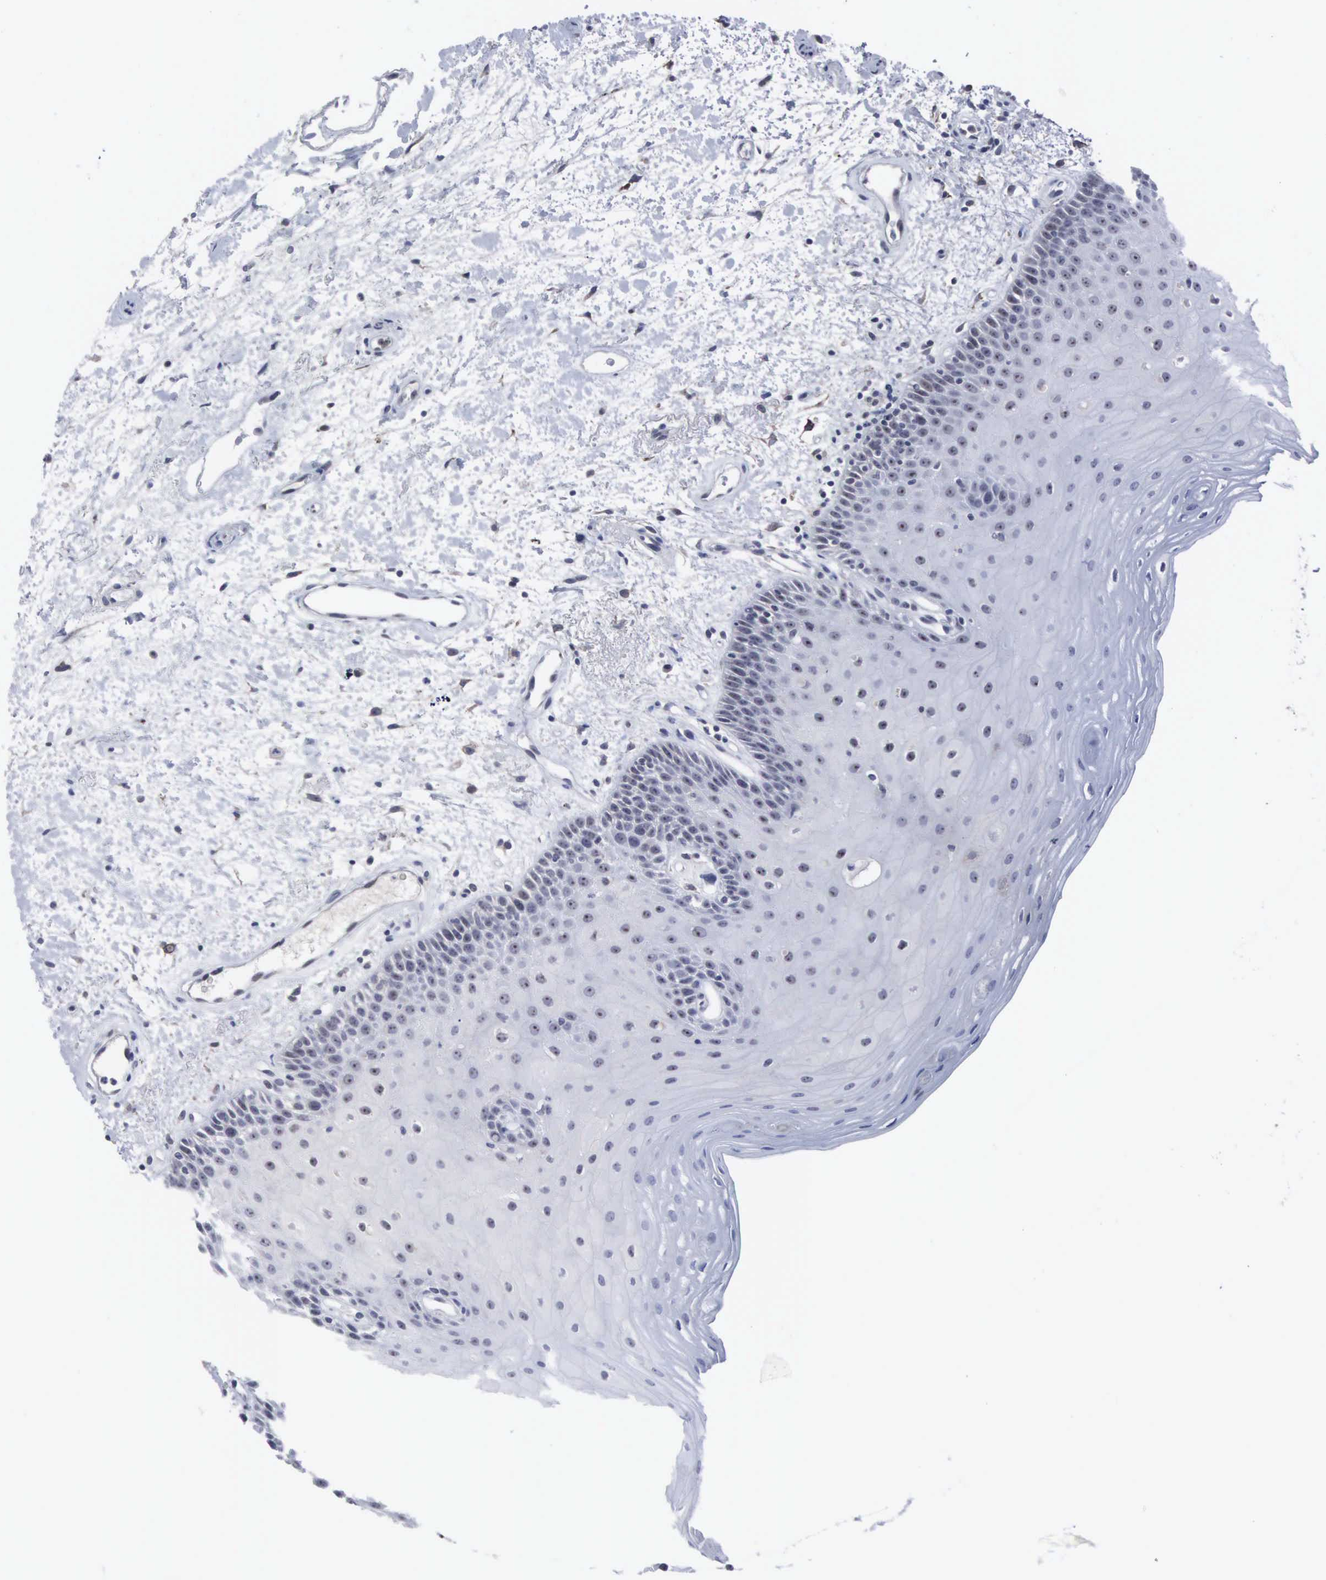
{"staining": {"intensity": "weak", "quantity": "<25%", "location": "nuclear"}, "tissue": "oral mucosa", "cell_type": "Squamous epithelial cells", "image_type": "normal", "snomed": [{"axis": "morphology", "description": "Normal tissue, NOS"}, {"axis": "topography", "description": "Oral tissue"}], "caption": "This micrograph is of normal oral mucosa stained with IHC to label a protein in brown with the nuclei are counter-stained blue. There is no positivity in squamous epithelial cells. (IHC, brightfield microscopy, high magnification).", "gene": "ACOT4", "patient": {"sex": "female", "age": 79}}